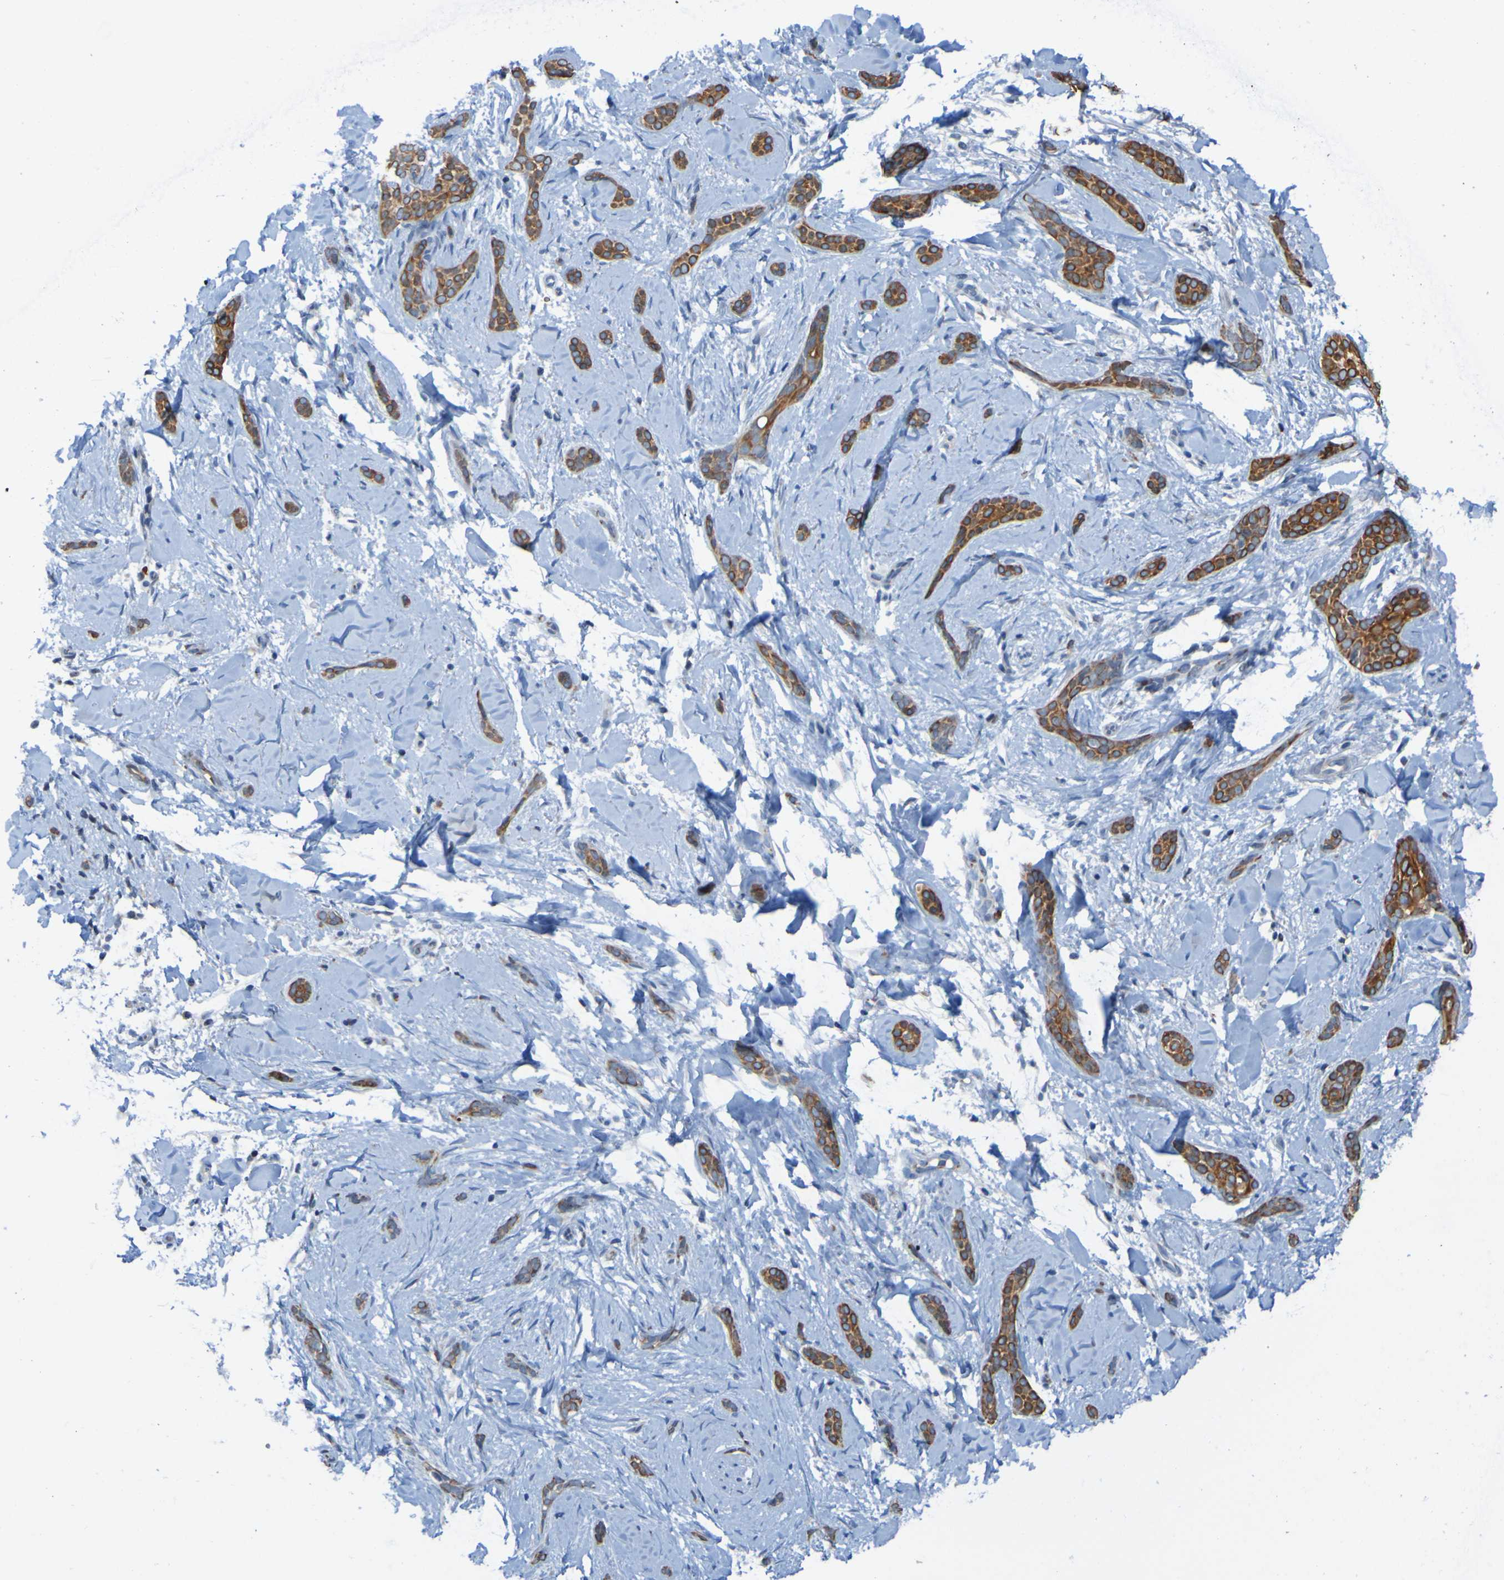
{"staining": {"intensity": "strong", "quantity": ">75%", "location": "cytoplasmic/membranous"}, "tissue": "skin cancer", "cell_type": "Tumor cells", "image_type": "cancer", "snomed": [{"axis": "morphology", "description": "Basal cell carcinoma"}, {"axis": "morphology", "description": "Adnexal tumor, benign"}, {"axis": "topography", "description": "Skin"}], "caption": "High-power microscopy captured an immunohistochemistry image of skin benign adnexal tumor, revealing strong cytoplasmic/membranous staining in approximately >75% of tumor cells.", "gene": "UNG", "patient": {"sex": "female", "age": 42}}